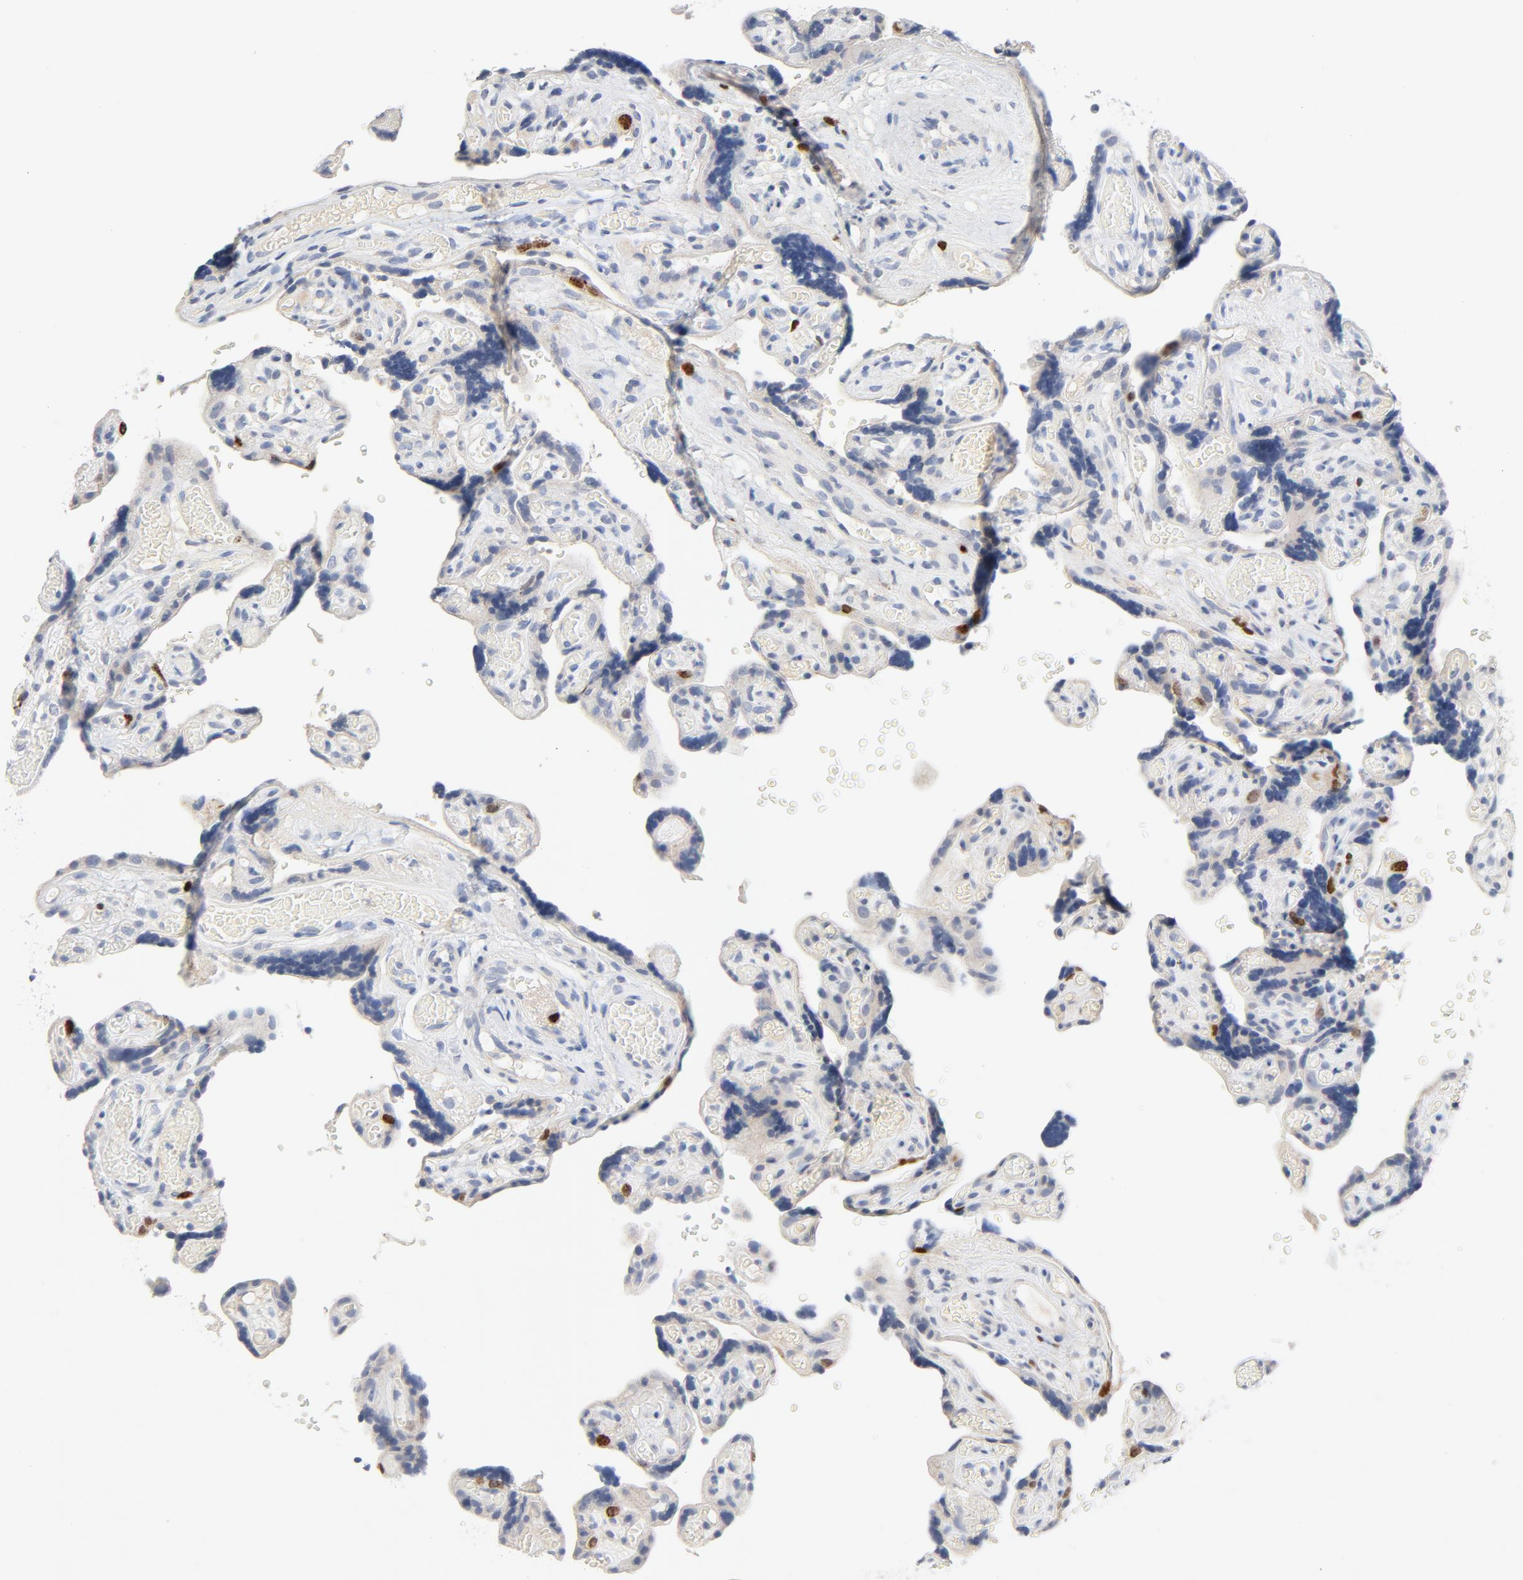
{"staining": {"intensity": "weak", "quantity": "25%-75%", "location": "cytoplasmic/membranous"}, "tissue": "placenta", "cell_type": "Decidual cells", "image_type": "normal", "snomed": [{"axis": "morphology", "description": "Normal tissue, NOS"}, {"axis": "topography", "description": "Placenta"}], "caption": "A brown stain labels weak cytoplasmic/membranous positivity of a protein in decidual cells of normal placenta.", "gene": "BIRC5", "patient": {"sex": "female", "age": 30}}